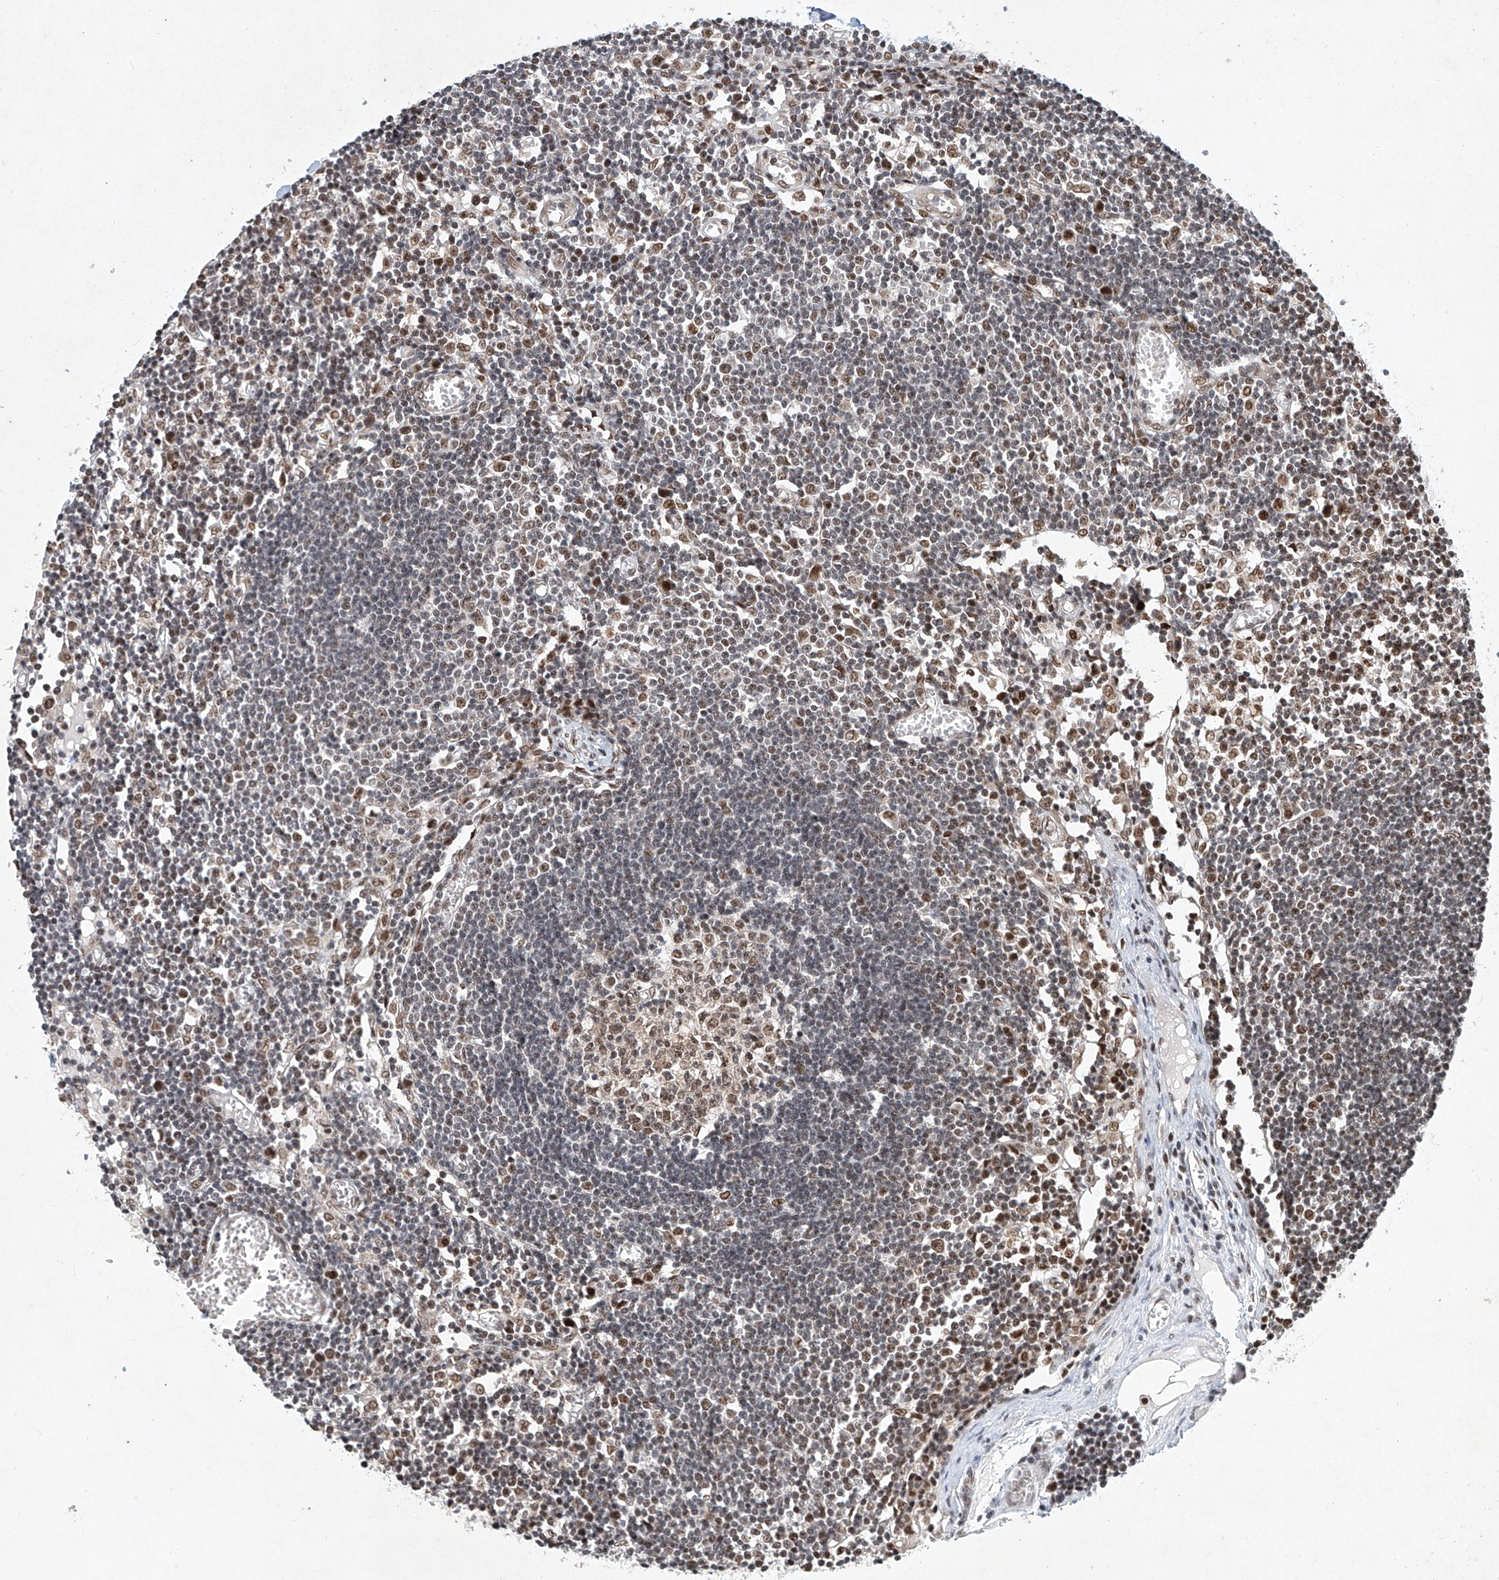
{"staining": {"intensity": "moderate", "quantity": ">75%", "location": "cytoplasmic/membranous,nuclear"}, "tissue": "lymph node", "cell_type": "Germinal center cells", "image_type": "normal", "snomed": [{"axis": "morphology", "description": "Normal tissue, NOS"}, {"axis": "topography", "description": "Lymph node"}], "caption": "About >75% of germinal center cells in benign human lymph node demonstrate moderate cytoplasmic/membranous,nuclear protein expression as visualized by brown immunohistochemical staining.", "gene": "ZNF470", "patient": {"sex": "female", "age": 11}}